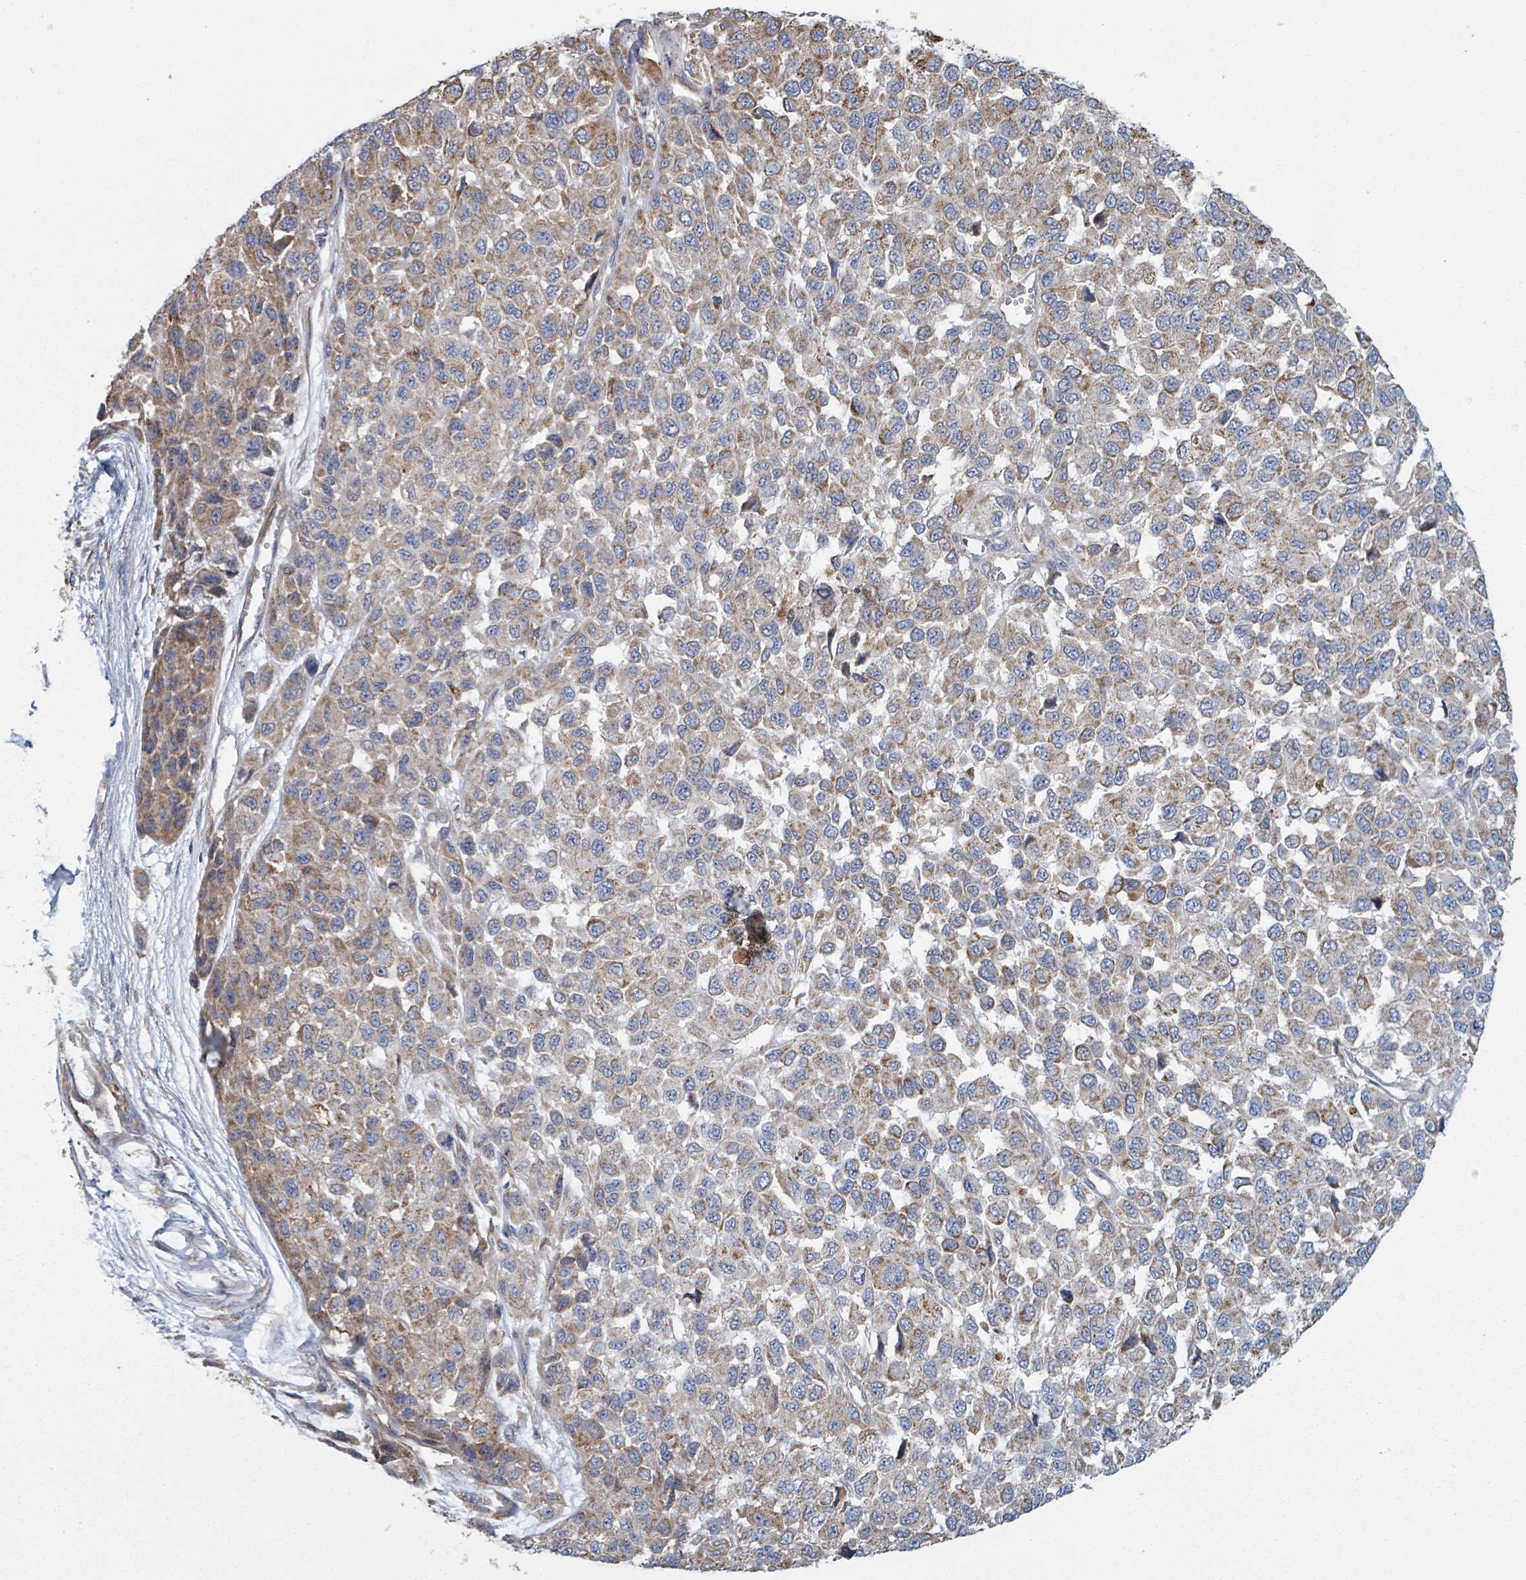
{"staining": {"intensity": "moderate", "quantity": ">75%", "location": "cytoplasmic/membranous"}, "tissue": "melanoma", "cell_type": "Tumor cells", "image_type": "cancer", "snomed": [{"axis": "morphology", "description": "Malignant melanoma, NOS"}, {"axis": "topography", "description": "Skin"}], "caption": "Immunohistochemical staining of human malignant melanoma shows medium levels of moderate cytoplasmic/membranous protein positivity in about >75% of tumor cells.", "gene": "ADCK1", "patient": {"sex": "male", "age": 62}}